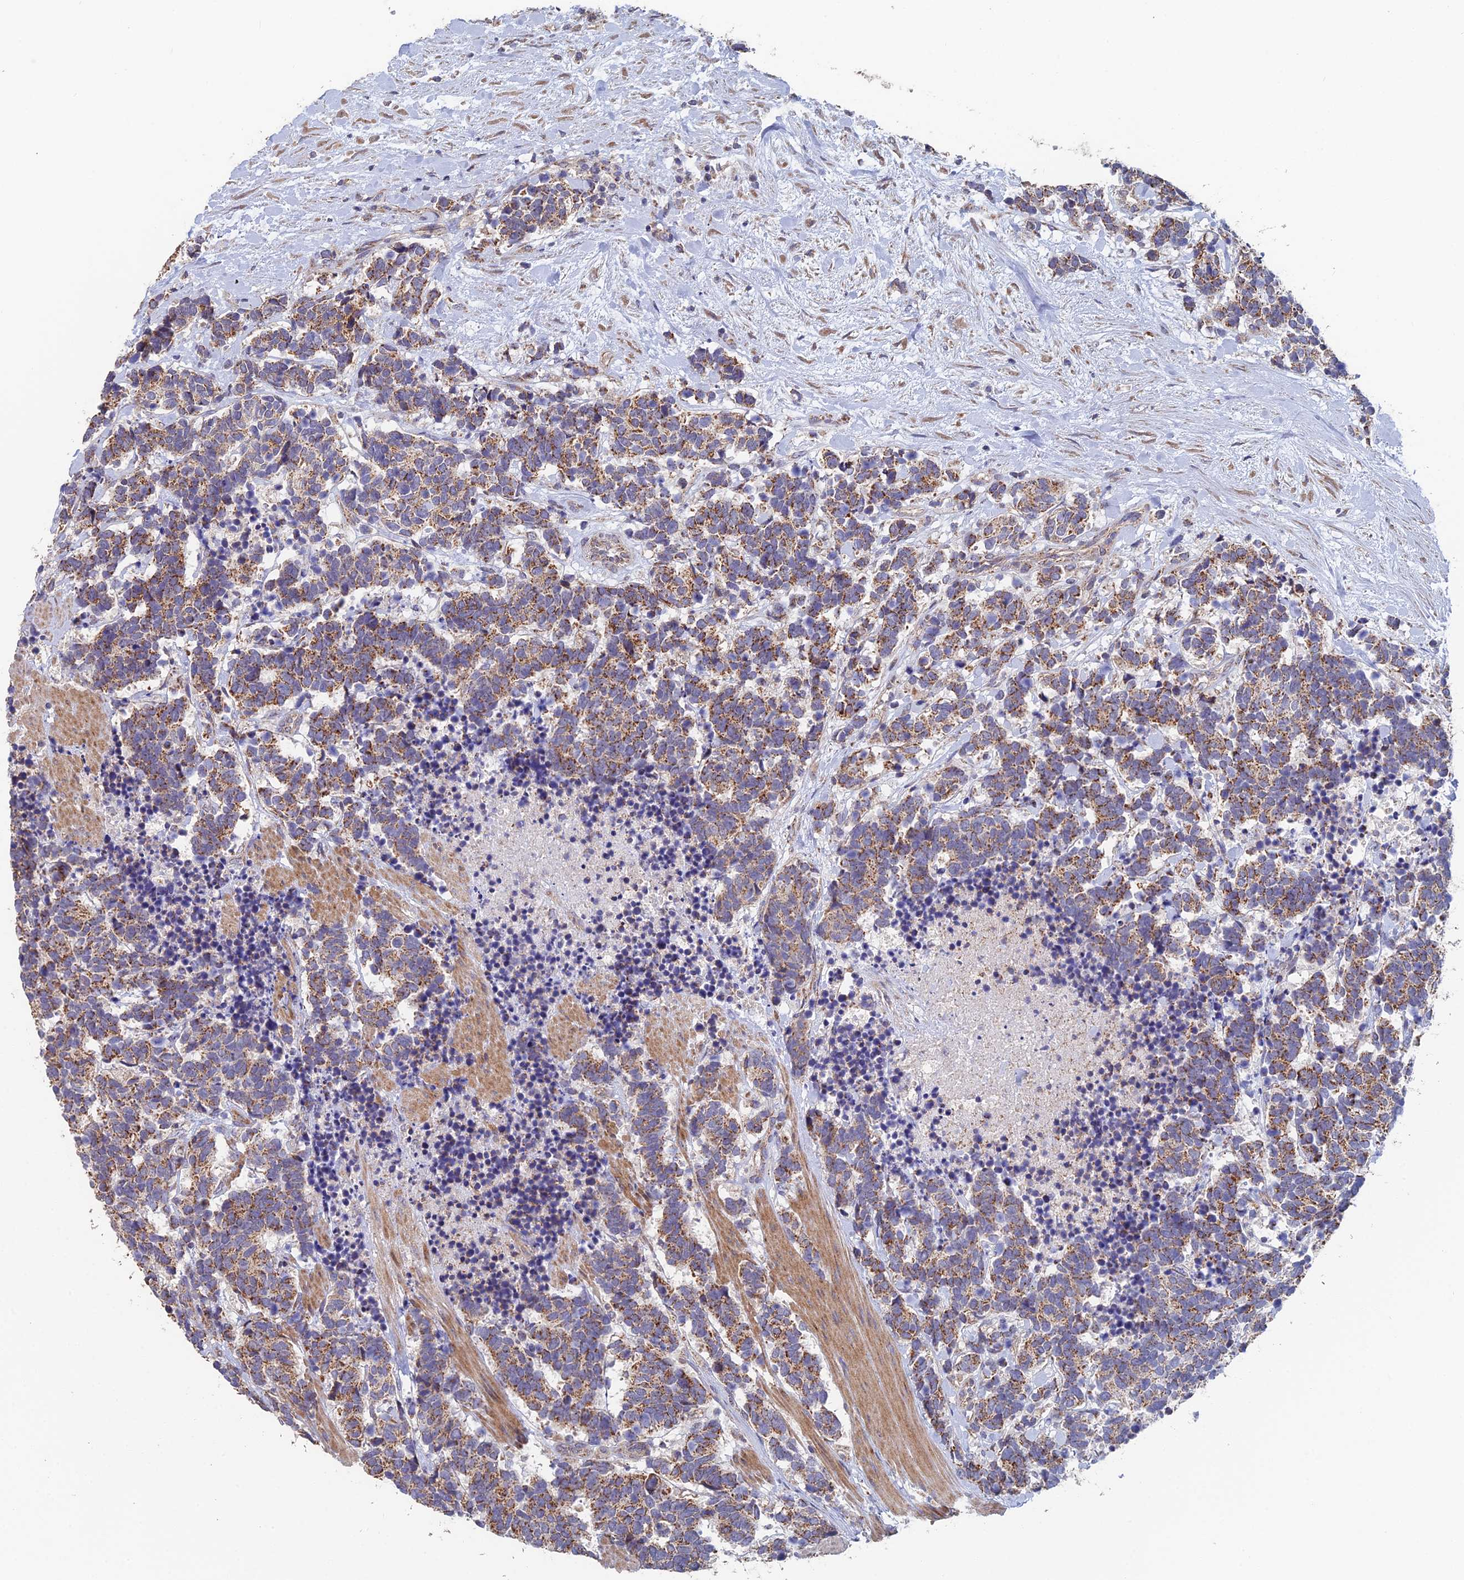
{"staining": {"intensity": "moderate", "quantity": ">75%", "location": "cytoplasmic/membranous"}, "tissue": "carcinoid", "cell_type": "Tumor cells", "image_type": "cancer", "snomed": [{"axis": "morphology", "description": "Carcinoma, NOS"}, {"axis": "morphology", "description": "Carcinoid, malignant, NOS"}, {"axis": "topography", "description": "Prostate"}], "caption": "This is an image of IHC staining of malignant carcinoid, which shows moderate staining in the cytoplasmic/membranous of tumor cells.", "gene": "ECSIT", "patient": {"sex": "male", "age": 57}}